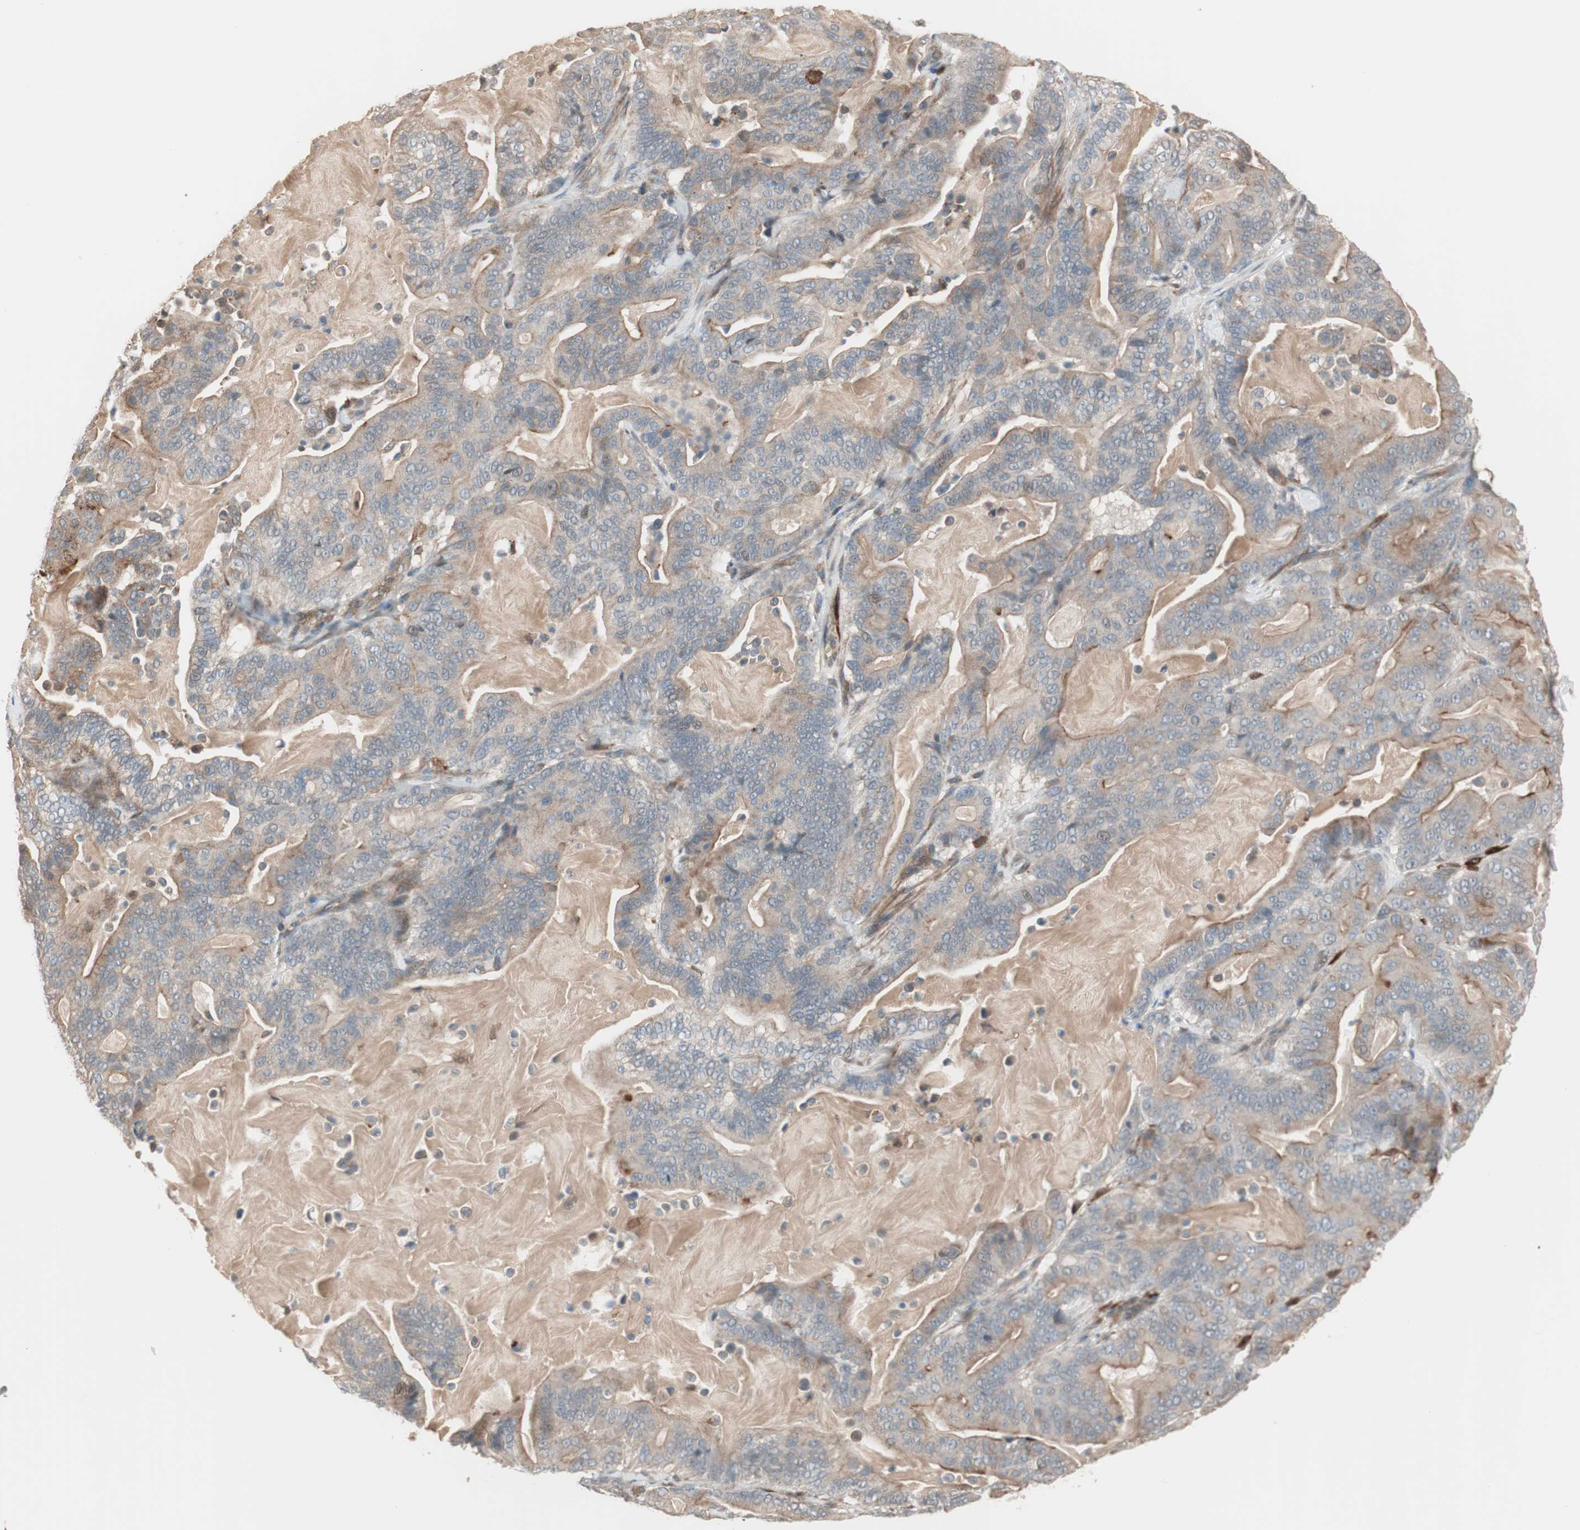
{"staining": {"intensity": "weak", "quantity": ">75%", "location": "cytoplasmic/membranous"}, "tissue": "pancreatic cancer", "cell_type": "Tumor cells", "image_type": "cancer", "snomed": [{"axis": "morphology", "description": "Adenocarcinoma, NOS"}, {"axis": "topography", "description": "Pancreas"}], "caption": "A brown stain highlights weak cytoplasmic/membranous positivity of a protein in adenocarcinoma (pancreatic) tumor cells. The protein of interest is stained brown, and the nuclei are stained in blue (DAB (3,3'-diaminobenzidine) IHC with brightfield microscopy, high magnification).", "gene": "STAB1", "patient": {"sex": "male", "age": 63}}